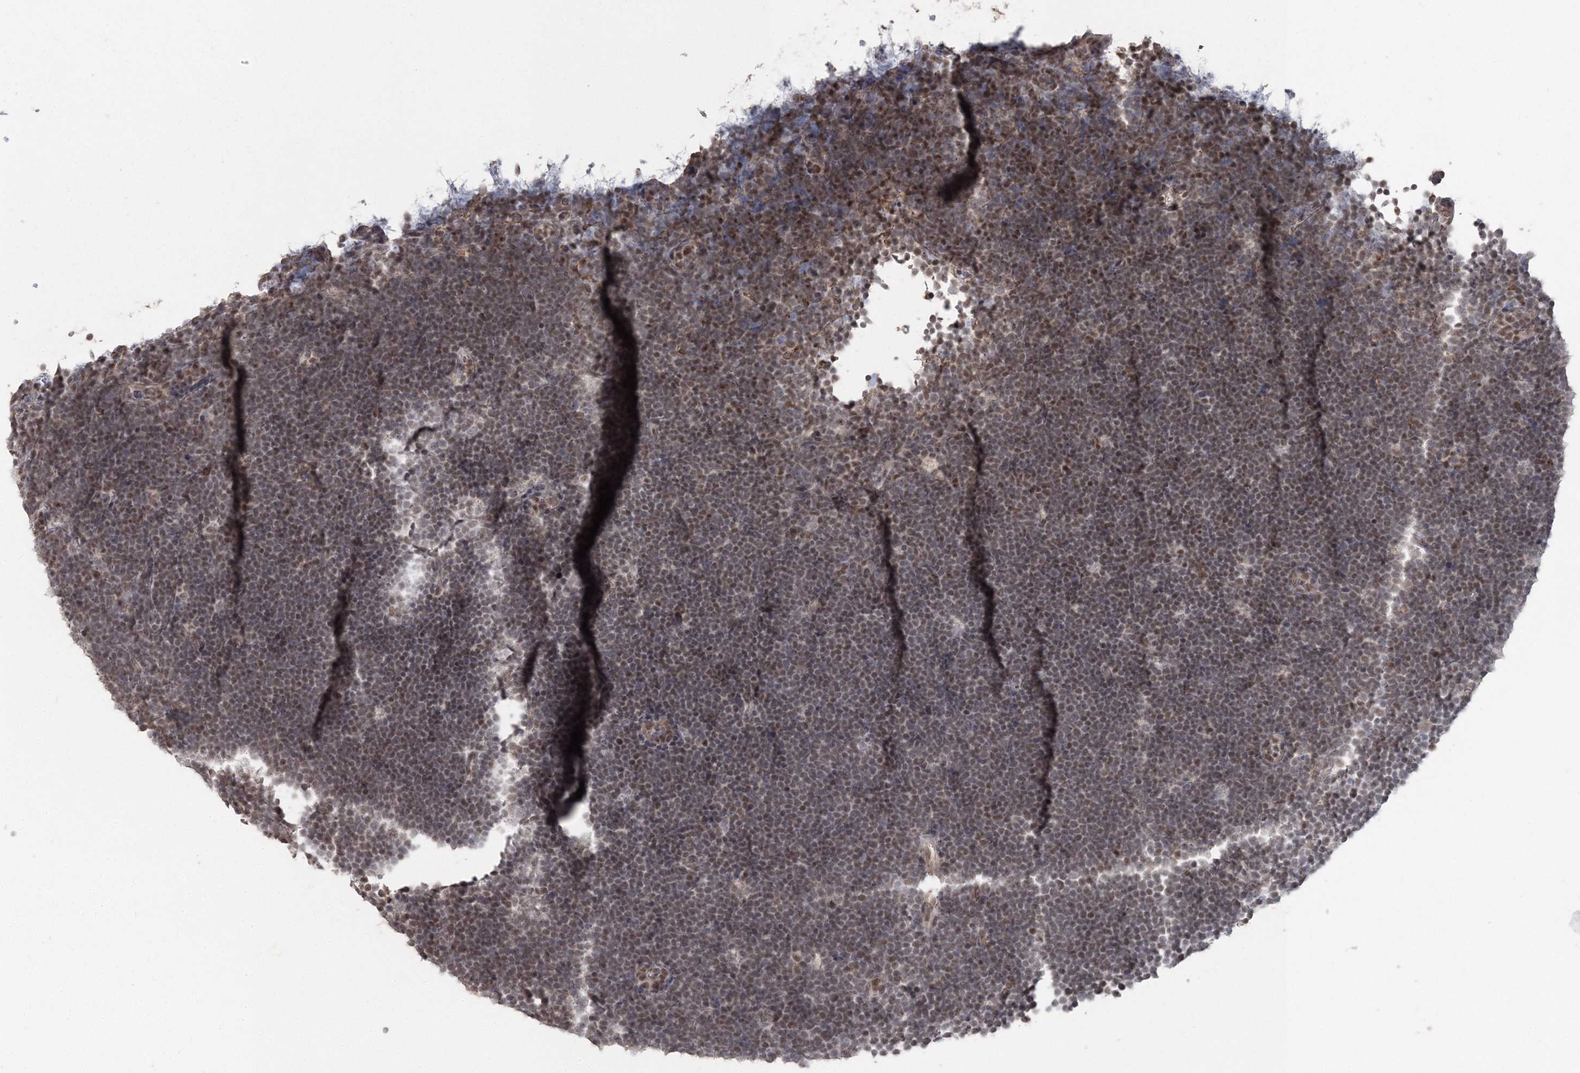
{"staining": {"intensity": "moderate", "quantity": "25%-75%", "location": "nuclear"}, "tissue": "lymphoma", "cell_type": "Tumor cells", "image_type": "cancer", "snomed": [{"axis": "morphology", "description": "Malignant lymphoma, non-Hodgkin's type, High grade"}, {"axis": "topography", "description": "Lymph node"}], "caption": "High-power microscopy captured an immunohistochemistry micrograph of lymphoma, revealing moderate nuclear staining in approximately 25%-75% of tumor cells.", "gene": "UIMC1", "patient": {"sex": "male", "age": 13}}